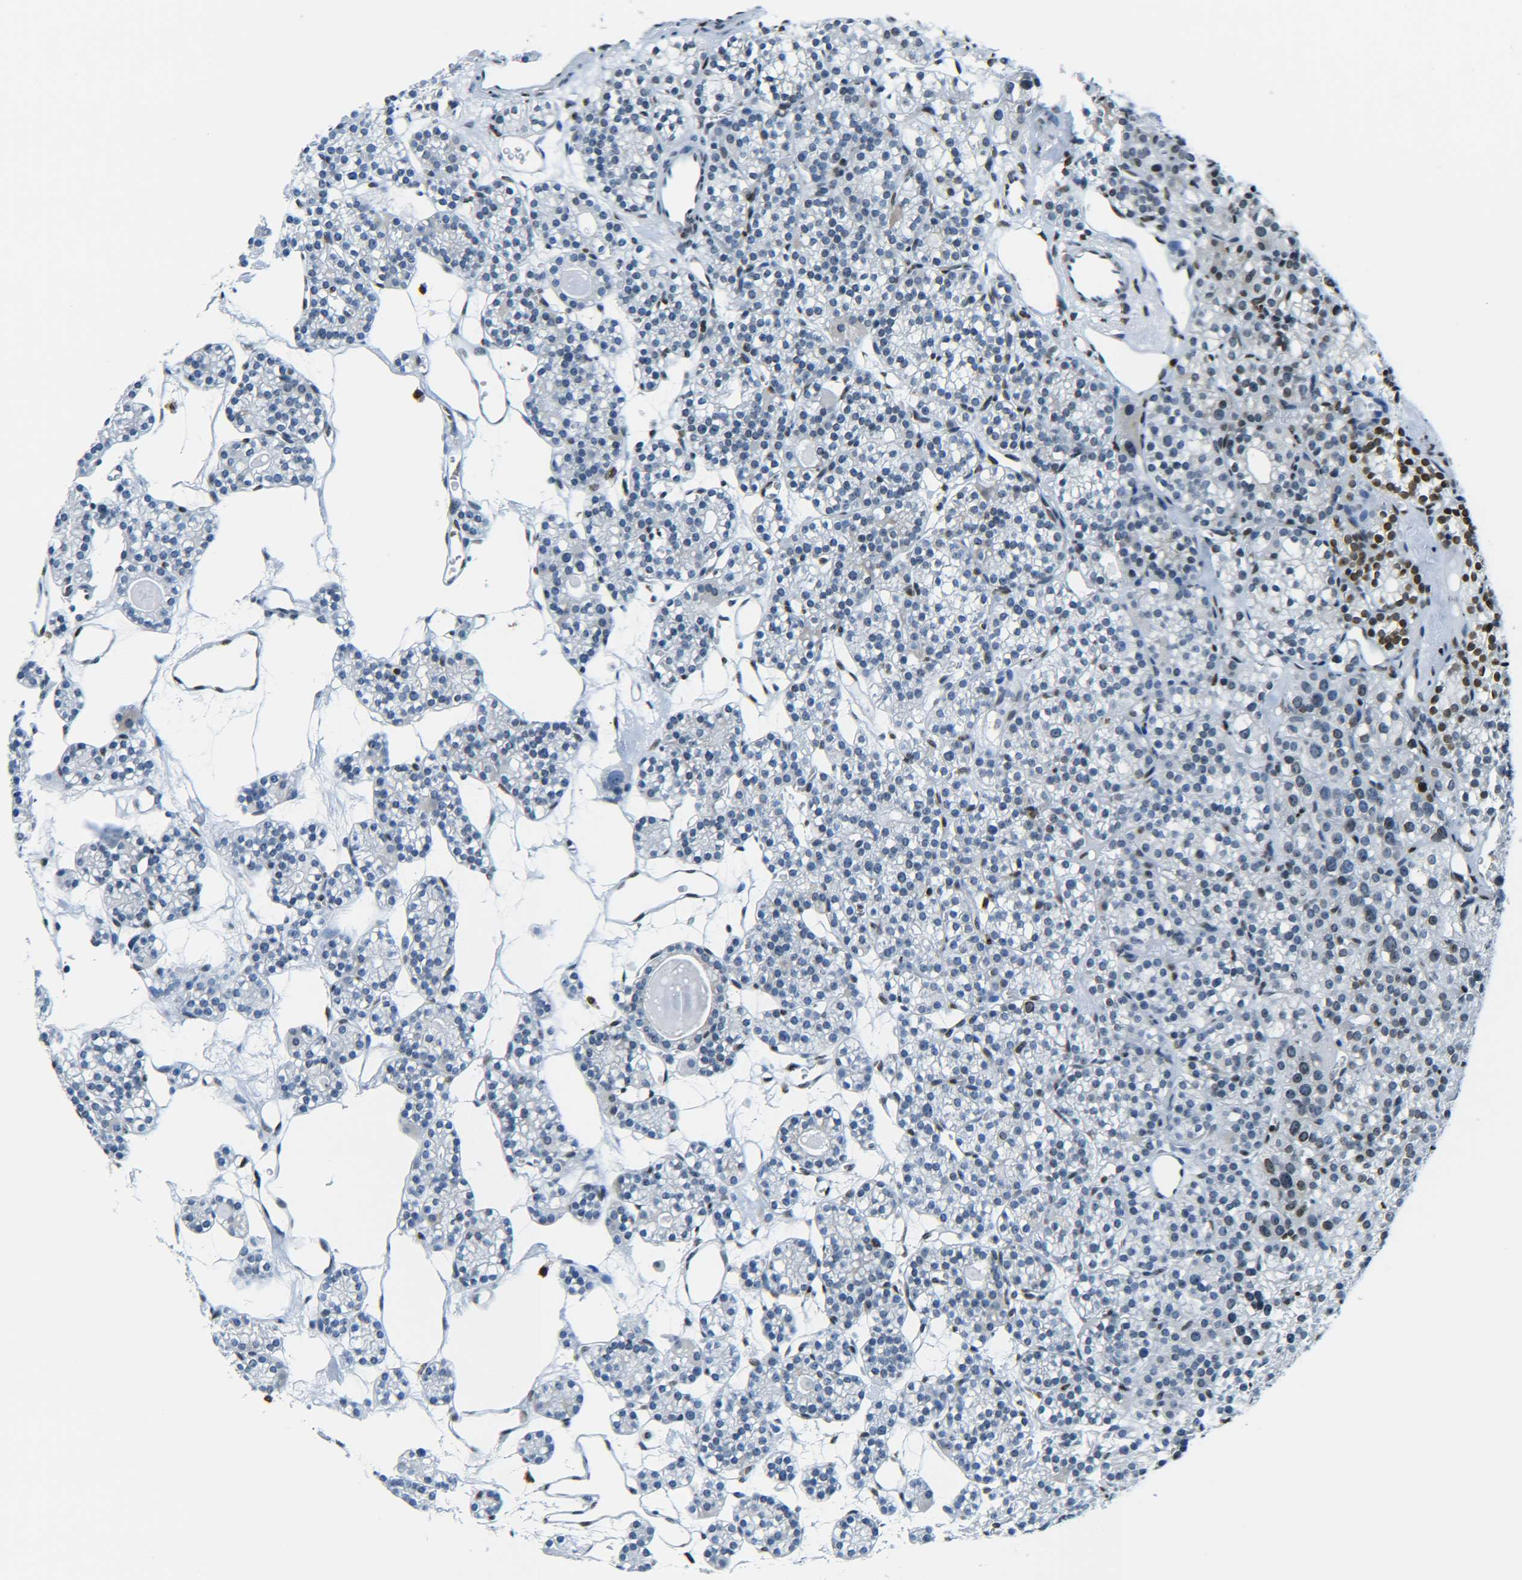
{"staining": {"intensity": "strong", "quantity": ">75%", "location": "nuclear"}, "tissue": "parathyroid gland", "cell_type": "Glandular cells", "image_type": "normal", "snomed": [{"axis": "morphology", "description": "Normal tissue, NOS"}, {"axis": "topography", "description": "Parathyroid gland"}], "caption": "Immunohistochemical staining of normal human parathyroid gland reveals >75% levels of strong nuclear protein positivity in approximately >75% of glandular cells. The staining is performed using DAB brown chromogen to label protein expression. The nuclei are counter-stained blue using hematoxylin.", "gene": "H2AX", "patient": {"sex": "female", "age": 64}}